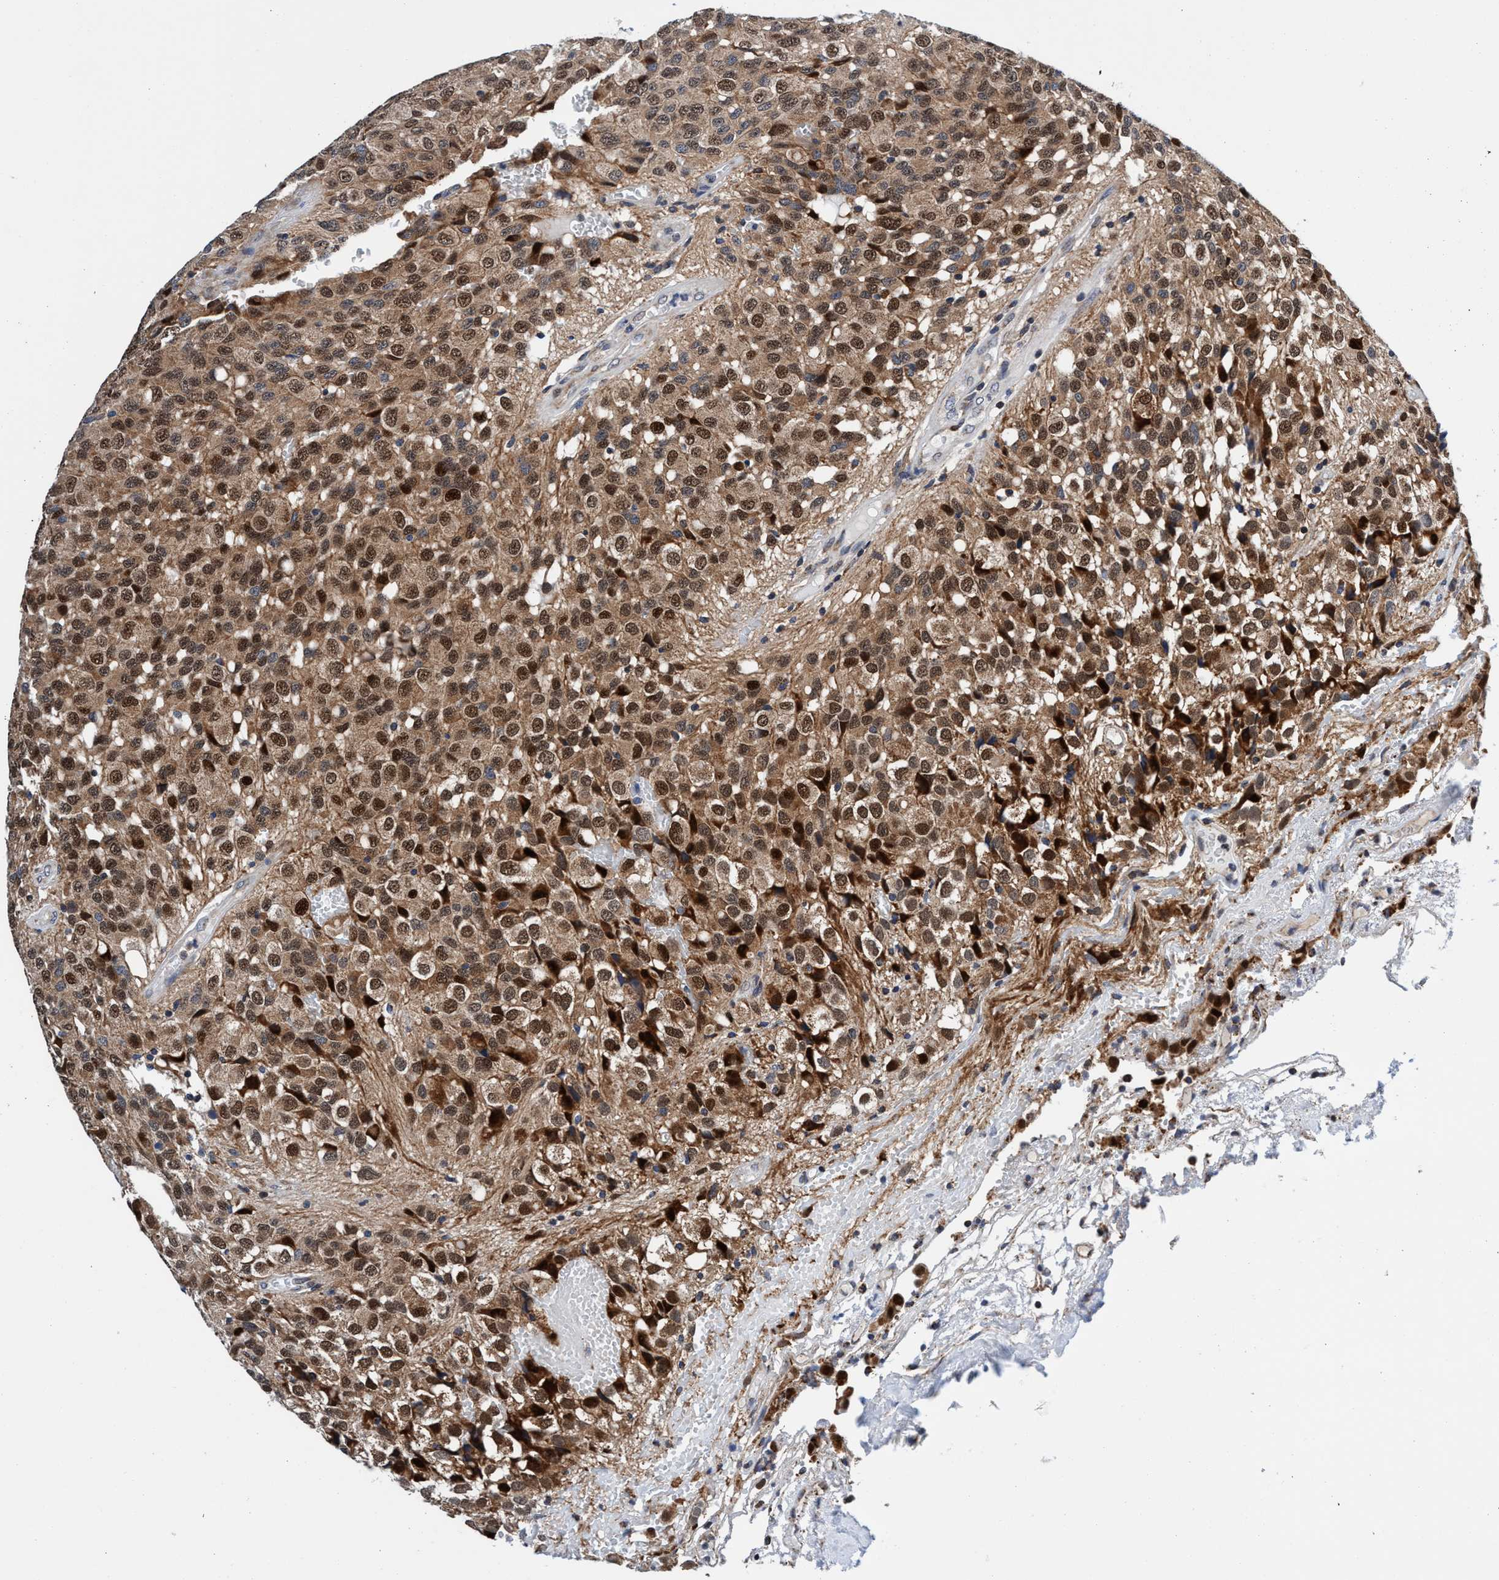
{"staining": {"intensity": "moderate", "quantity": ">75%", "location": "cytoplasmic/membranous,nuclear"}, "tissue": "glioma", "cell_type": "Tumor cells", "image_type": "cancer", "snomed": [{"axis": "morphology", "description": "Glioma, malignant, High grade"}, {"axis": "topography", "description": "Brain"}], "caption": "Human glioma stained with a brown dye exhibits moderate cytoplasmic/membranous and nuclear positive staining in approximately >75% of tumor cells.", "gene": "AGAP2", "patient": {"sex": "male", "age": 32}}